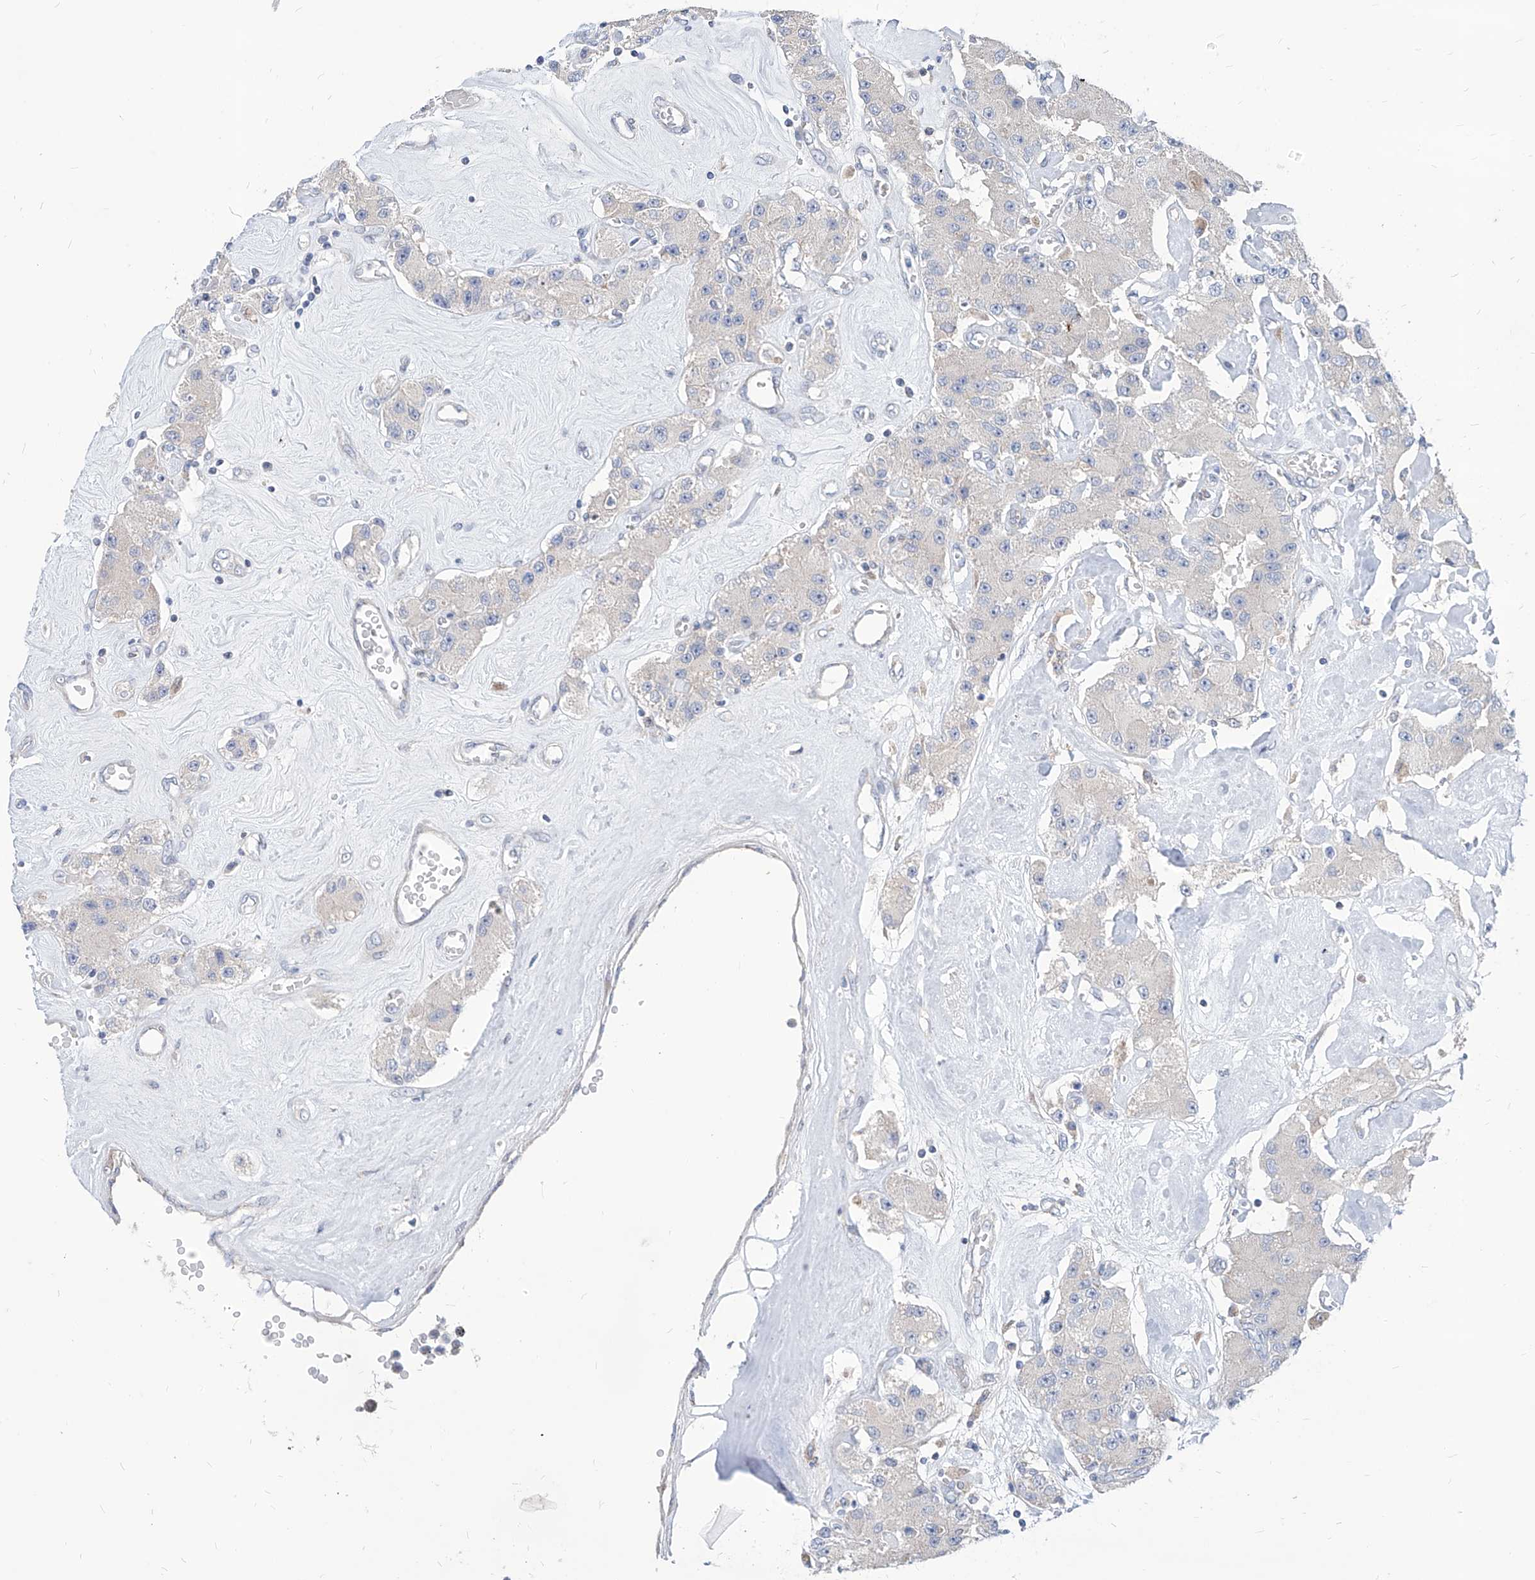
{"staining": {"intensity": "negative", "quantity": "none", "location": "none"}, "tissue": "carcinoid", "cell_type": "Tumor cells", "image_type": "cancer", "snomed": [{"axis": "morphology", "description": "Carcinoid, malignant, NOS"}, {"axis": "topography", "description": "Pancreas"}], "caption": "Human malignant carcinoid stained for a protein using immunohistochemistry (IHC) reveals no staining in tumor cells.", "gene": "AGPS", "patient": {"sex": "male", "age": 41}}